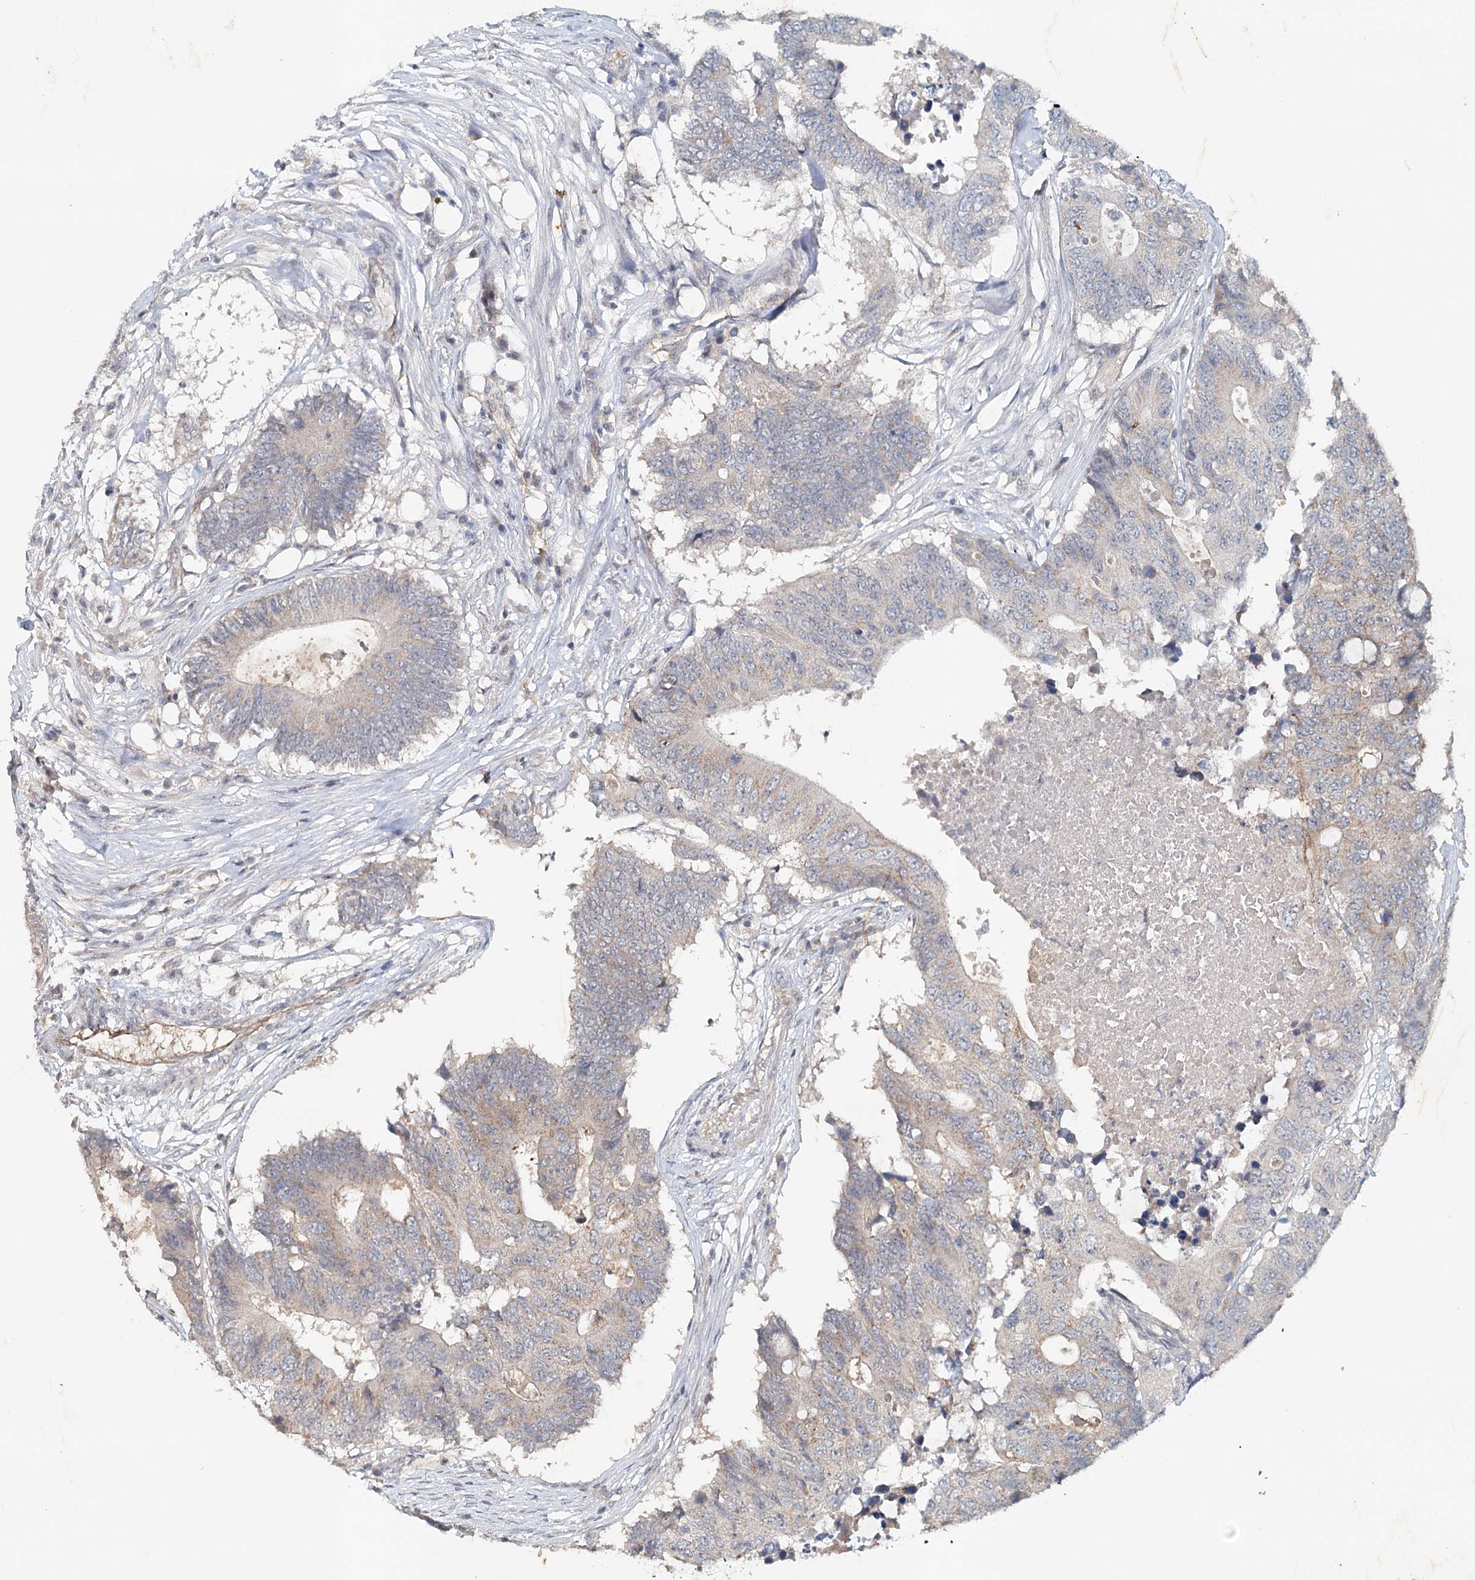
{"staining": {"intensity": "weak", "quantity": "<25%", "location": "cytoplasmic/membranous"}, "tissue": "colorectal cancer", "cell_type": "Tumor cells", "image_type": "cancer", "snomed": [{"axis": "morphology", "description": "Adenocarcinoma, NOS"}, {"axis": "topography", "description": "Colon"}], "caption": "Histopathology image shows no significant protein positivity in tumor cells of adenocarcinoma (colorectal).", "gene": "SYNPO", "patient": {"sex": "male", "age": 71}}